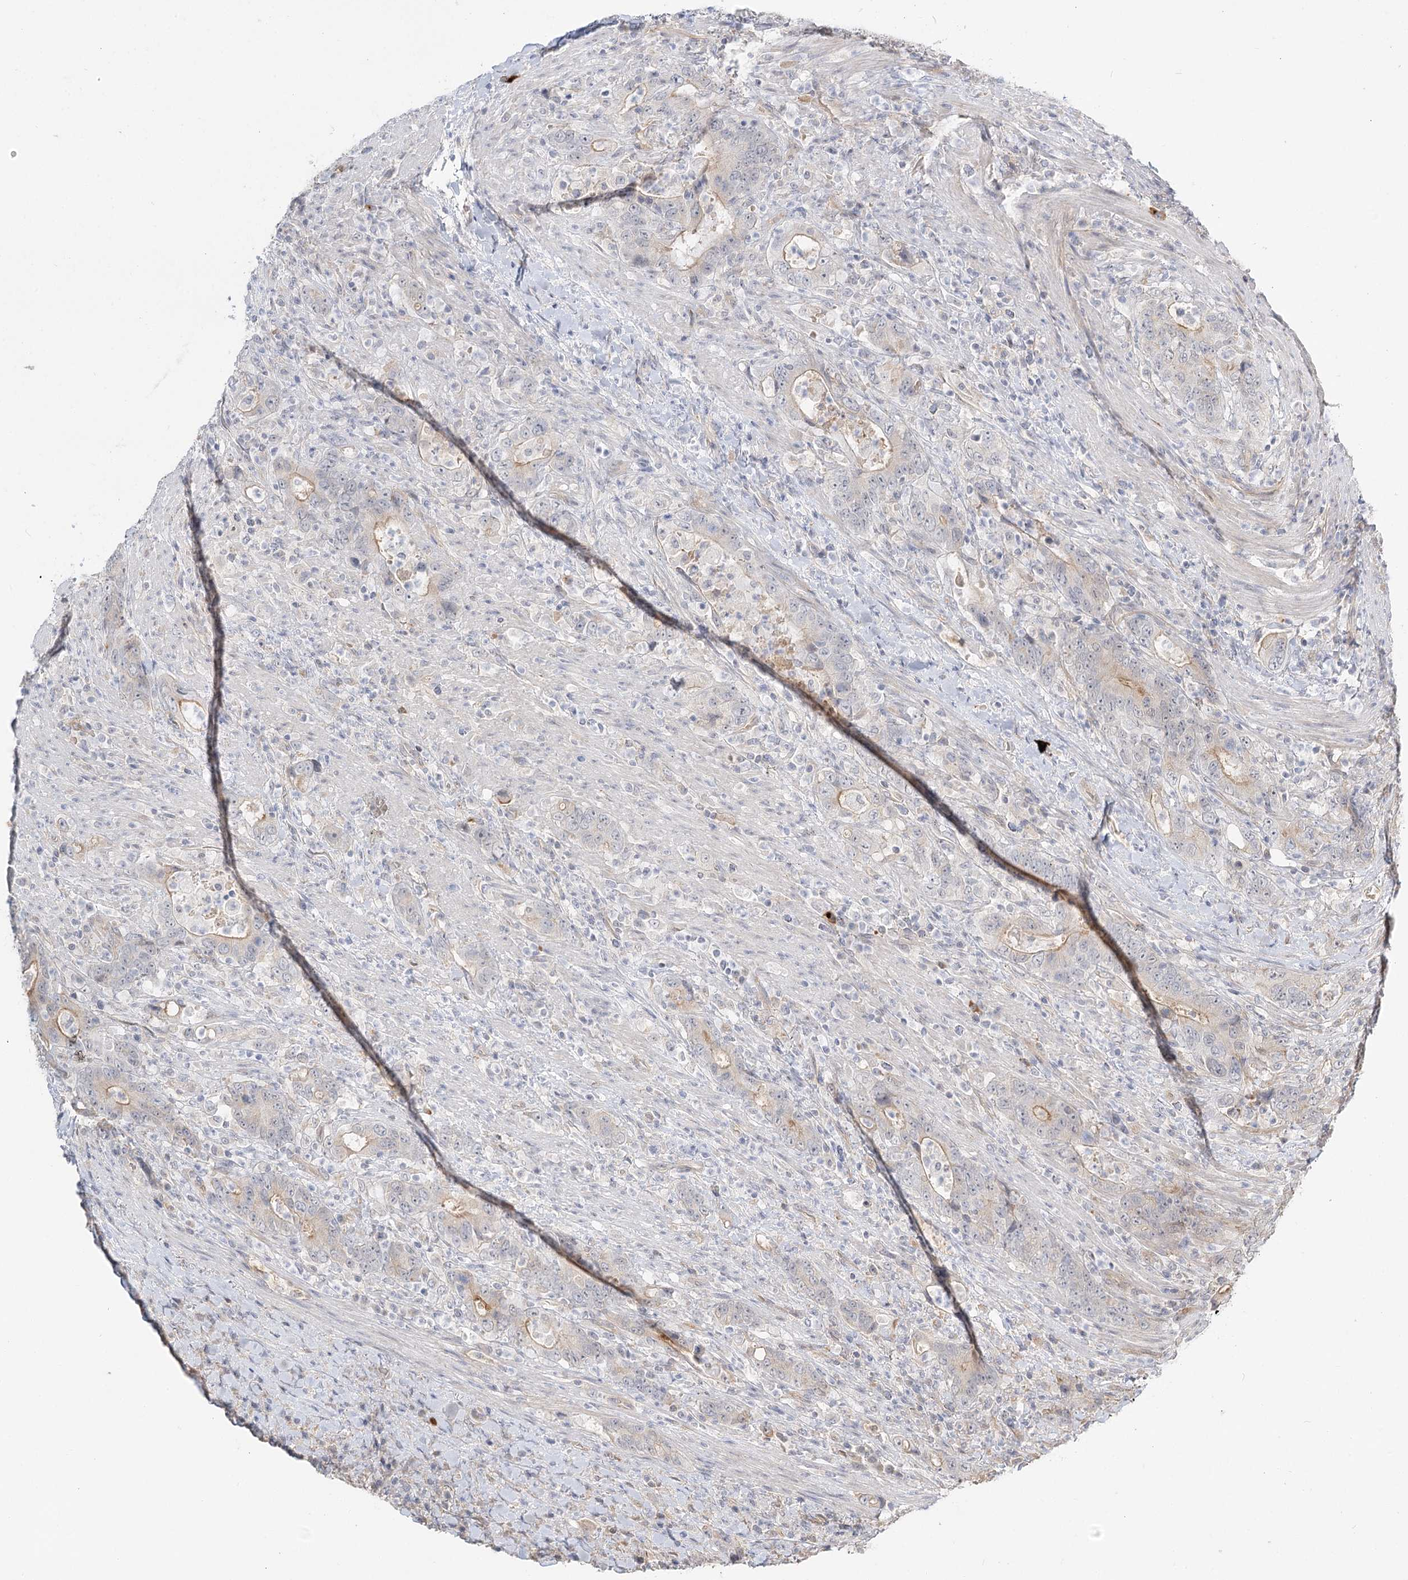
{"staining": {"intensity": "weak", "quantity": "25%-75%", "location": "cytoplasmic/membranous"}, "tissue": "colorectal cancer", "cell_type": "Tumor cells", "image_type": "cancer", "snomed": [{"axis": "morphology", "description": "Adenocarcinoma, NOS"}, {"axis": "topography", "description": "Colon"}], "caption": "Adenocarcinoma (colorectal) stained for a protein (brown) demonstrates weak cytoplasmic/membranous positive expression in approximately 25%-75% of tumor cells.", "gene": "GUCY2C", "patient": {"sex": "female", "age": 75}}